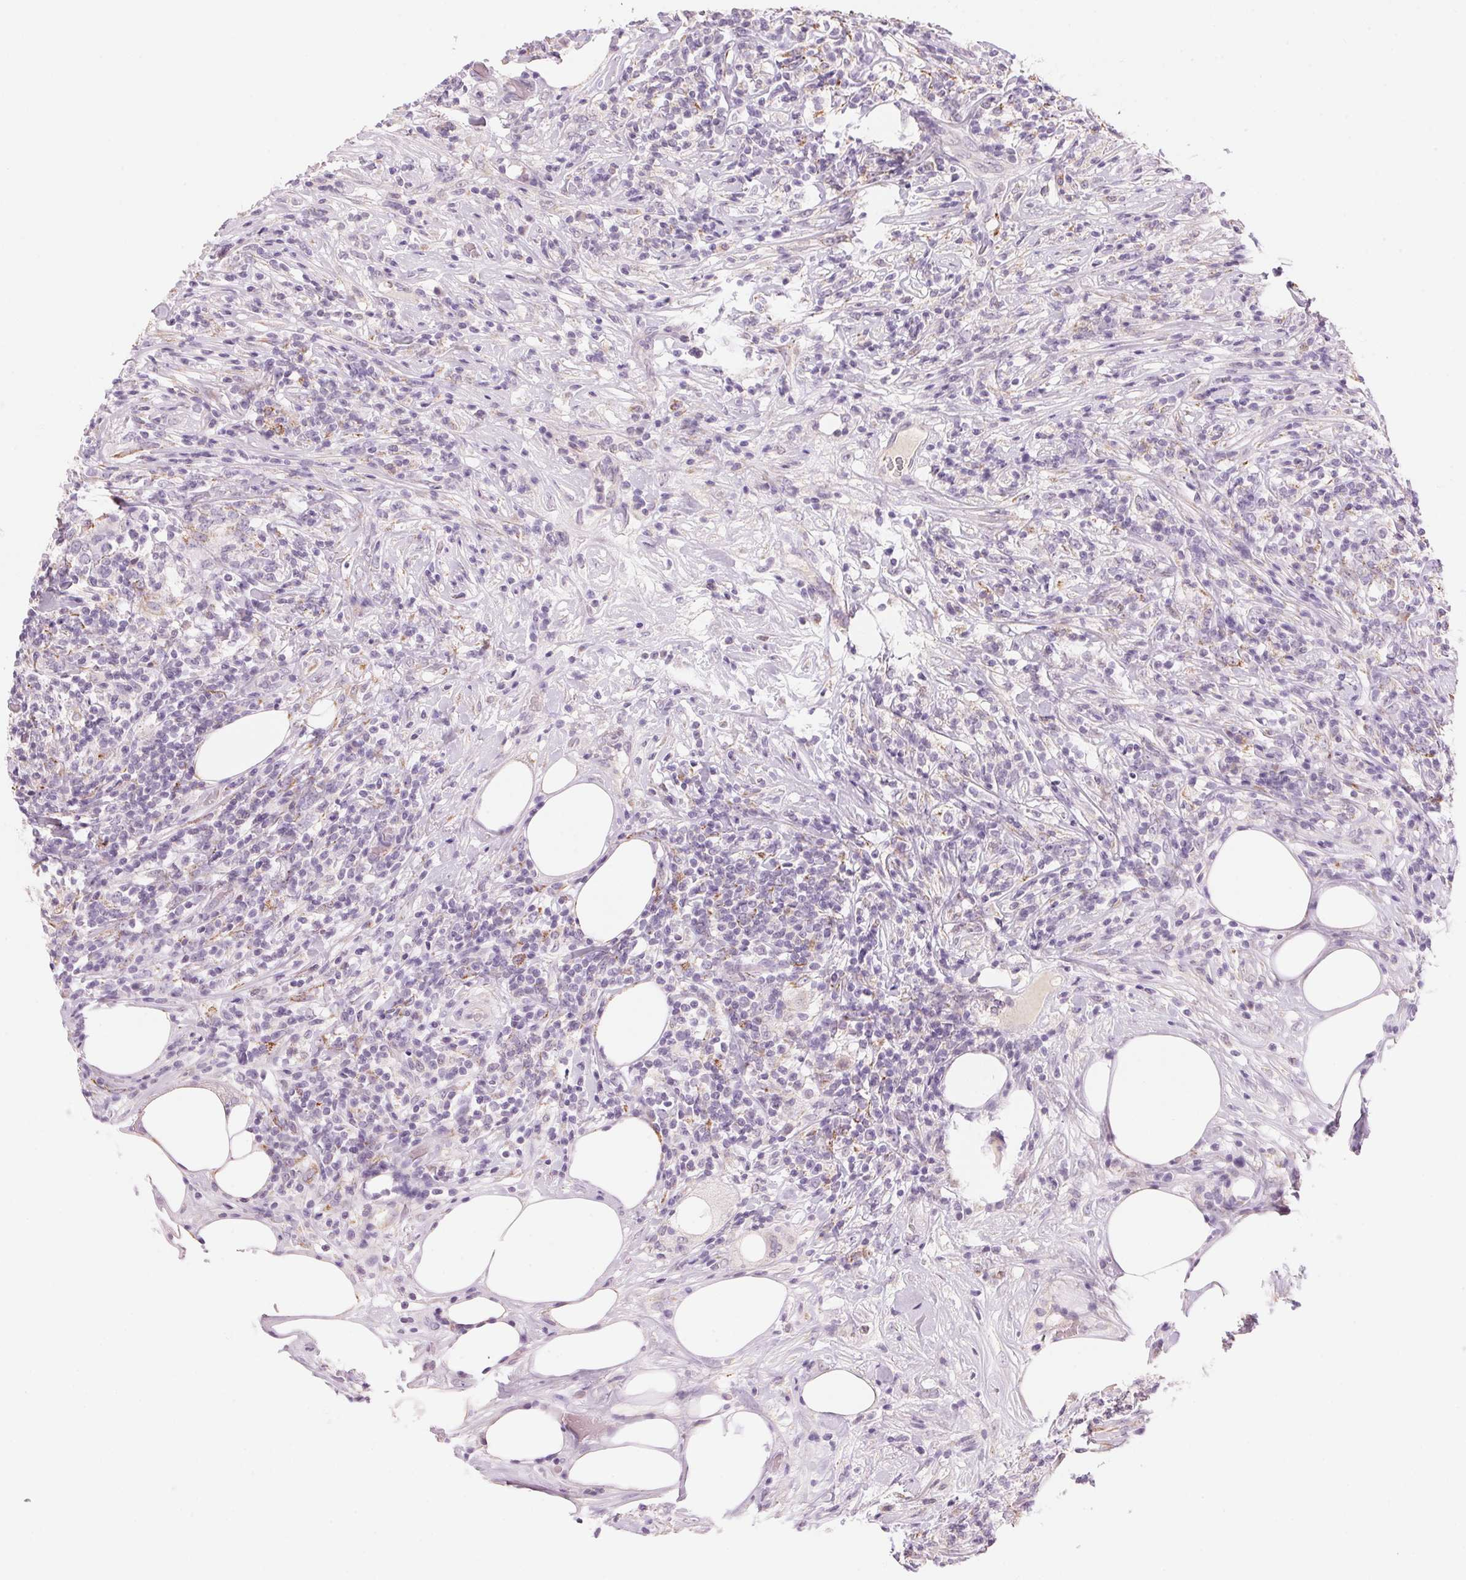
{"staining": {"intensity": "negative", "quantity": "none", "location": "none"}, "tissue": "lymphoma", "cell_type": "Tumor cells", "image_type": "cancer", "snomed": [{"axis": "morphology", "description": "Malignant lymphoma, non-Hodgkin's type, High grade"}, {"axis": "topography", "description": "Lymph node"}], "caption": "A micrograph of human high-grade malignant lymphoma, non-Hodgkin's type is negative for staining in tumor cells.", "gene": "CYP11B1", "patient": {"sex": "female", "age": 84}}